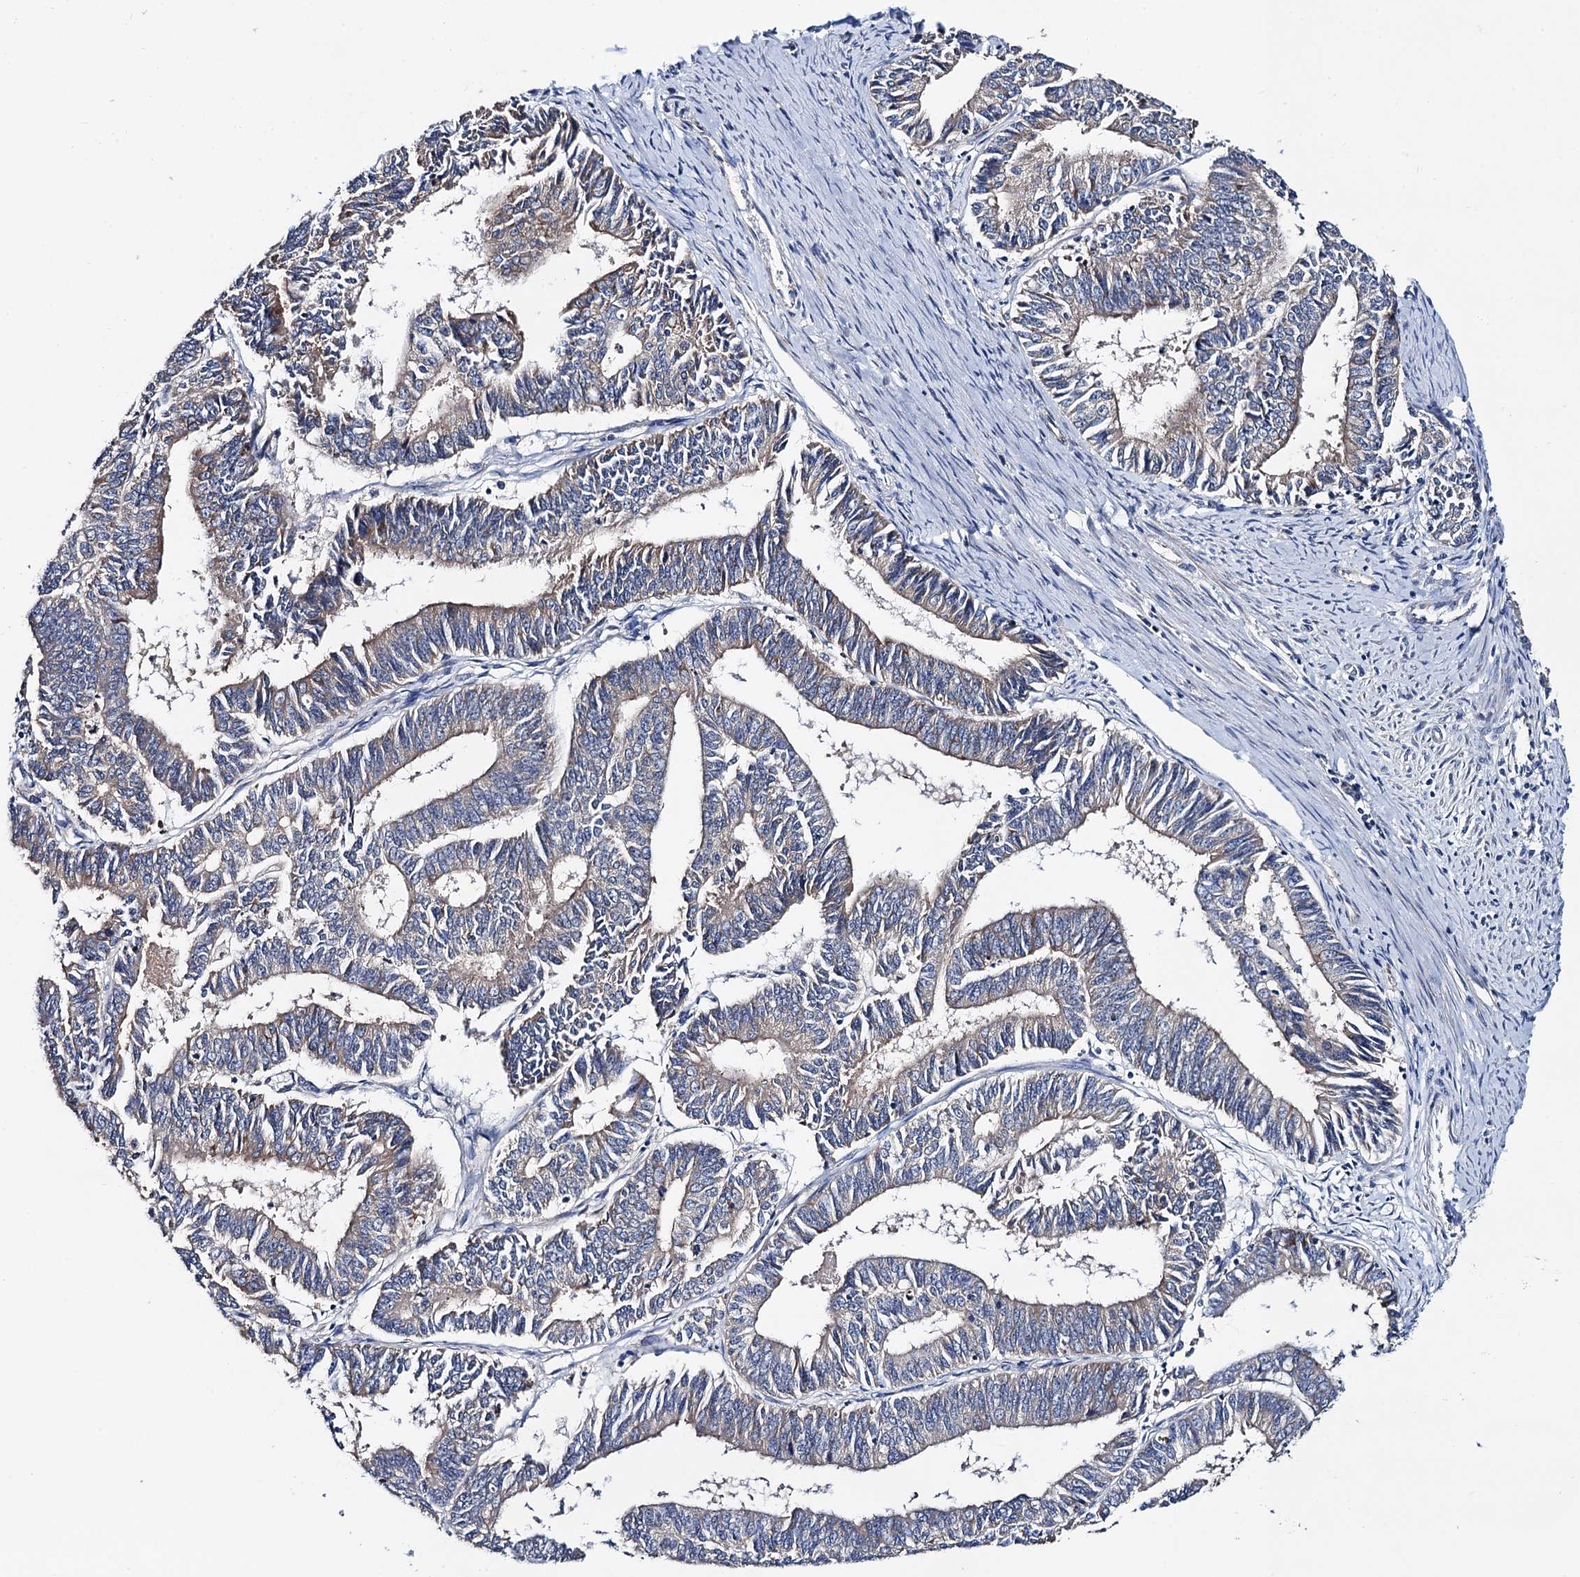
{"staining": {"intensity": "weak", "quantity": "25%-75%", "location": "cytoplasmic/membranous"}, "tissue": "endometrial cancer", "cell_type": "Tumor cells", "image_type": "cancer", "snomed": [{"axis": "morphology", "description": "Adenocarcinoma, NOS"}, {"axis": "topography", "description": "Endometrium"}], "caption": "Immunohistochemical staining of endometrial cancer (adenocarcinoma) displays low levels of weak cytoplasmic/membranous expression in about 25%-75% of tumor cells.", "gene": "TRMT112", "patient": {"sex": "female", "age": 73}}